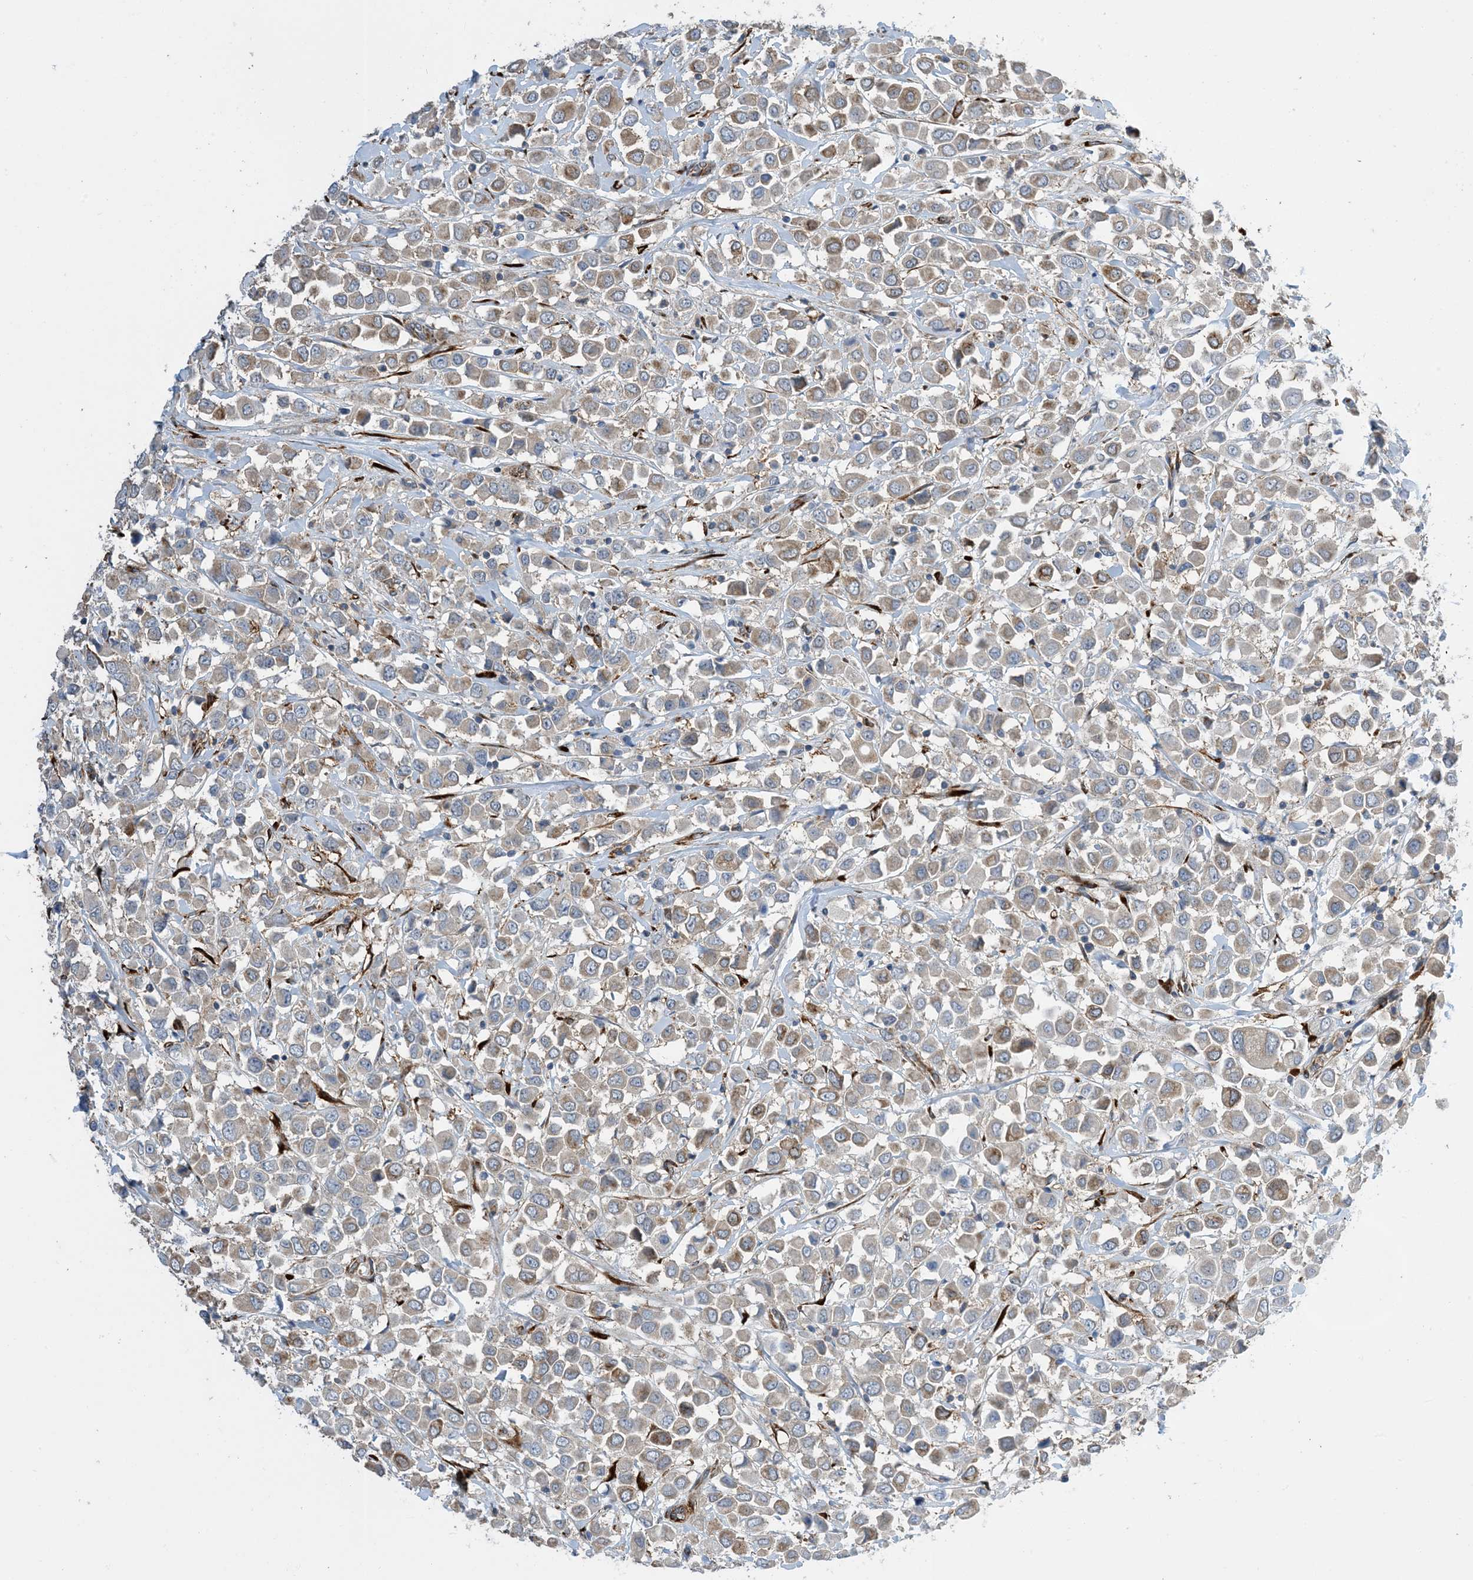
{"staining": {"intensity": "weak", "quantity": "25%-75%", "location": "cytoplasmic/membranous"}, "tissue": "breast cancer", "cell_type": "Tumor cells", "image_type": "cancer", "snomed": [{"axis": "morphology", "description": "Duct carcinoma"}, {"axis": "topography", "description": "Breast"}], "caption": "IHC micrograph of invasive ductal carcinoma (breast) stained for a protein (brown), which reveals low levels of weak cytoplasmic/membranous expression in about 25%-75% of tumor cells.", "gene": "ZBTB45", "patient": {"sex": "female", "age": 61}}